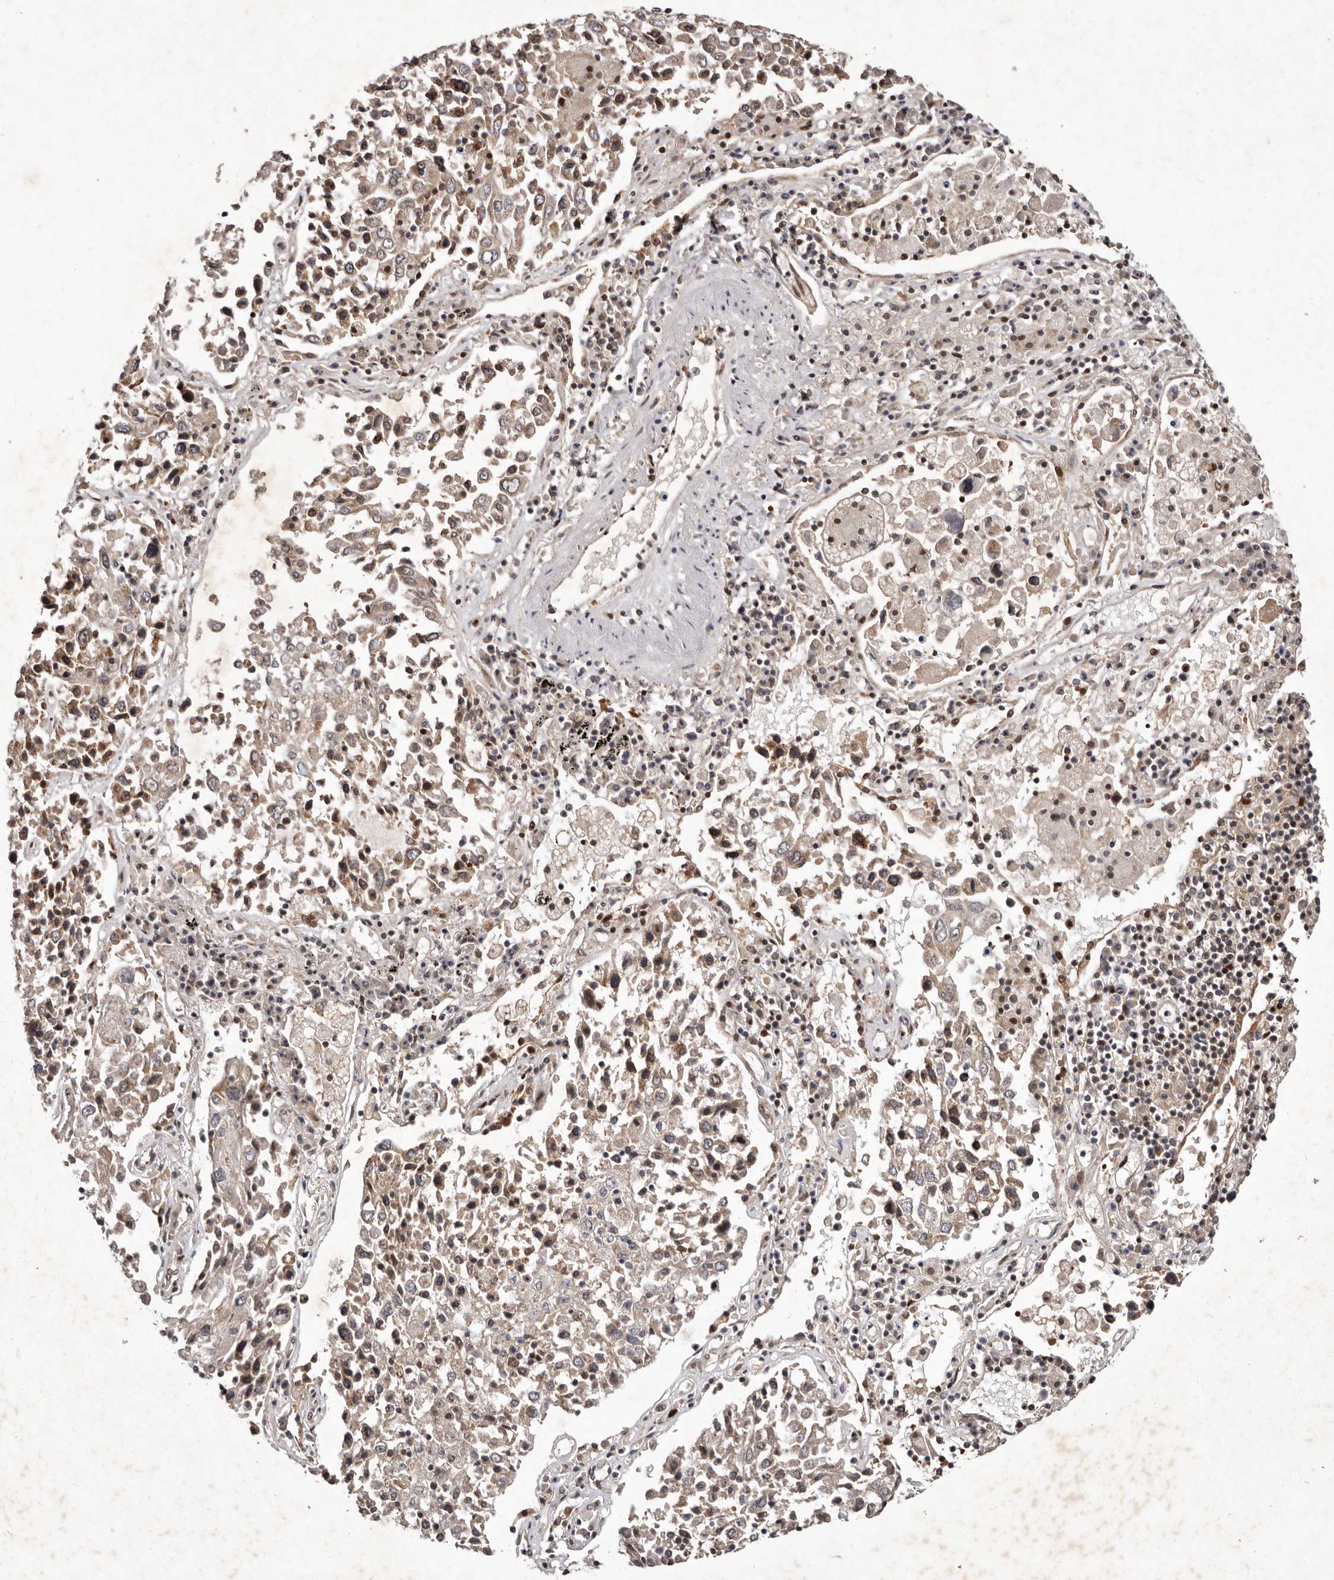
{"staining": {"intensity": "moderate", "quantity": ">75%", "location": "cytoplasmic/membranous"}, "tissue": "lung cancer", "cell_type": "Tumor cells", "image_type": "cancer", "snomed": [{"axis": "morphology", "description": "Squamous cell carcinoma, NOS"}, {"axis": "topography", "description": "Lung"}], "caption": "Lung cancer stained with a brown dye shows moderate cytoplasmic/membranous positive positivity in about >75% of tumor cells.", "gene": "ABL1", "patient": {"sex": "male", "age": 65}}